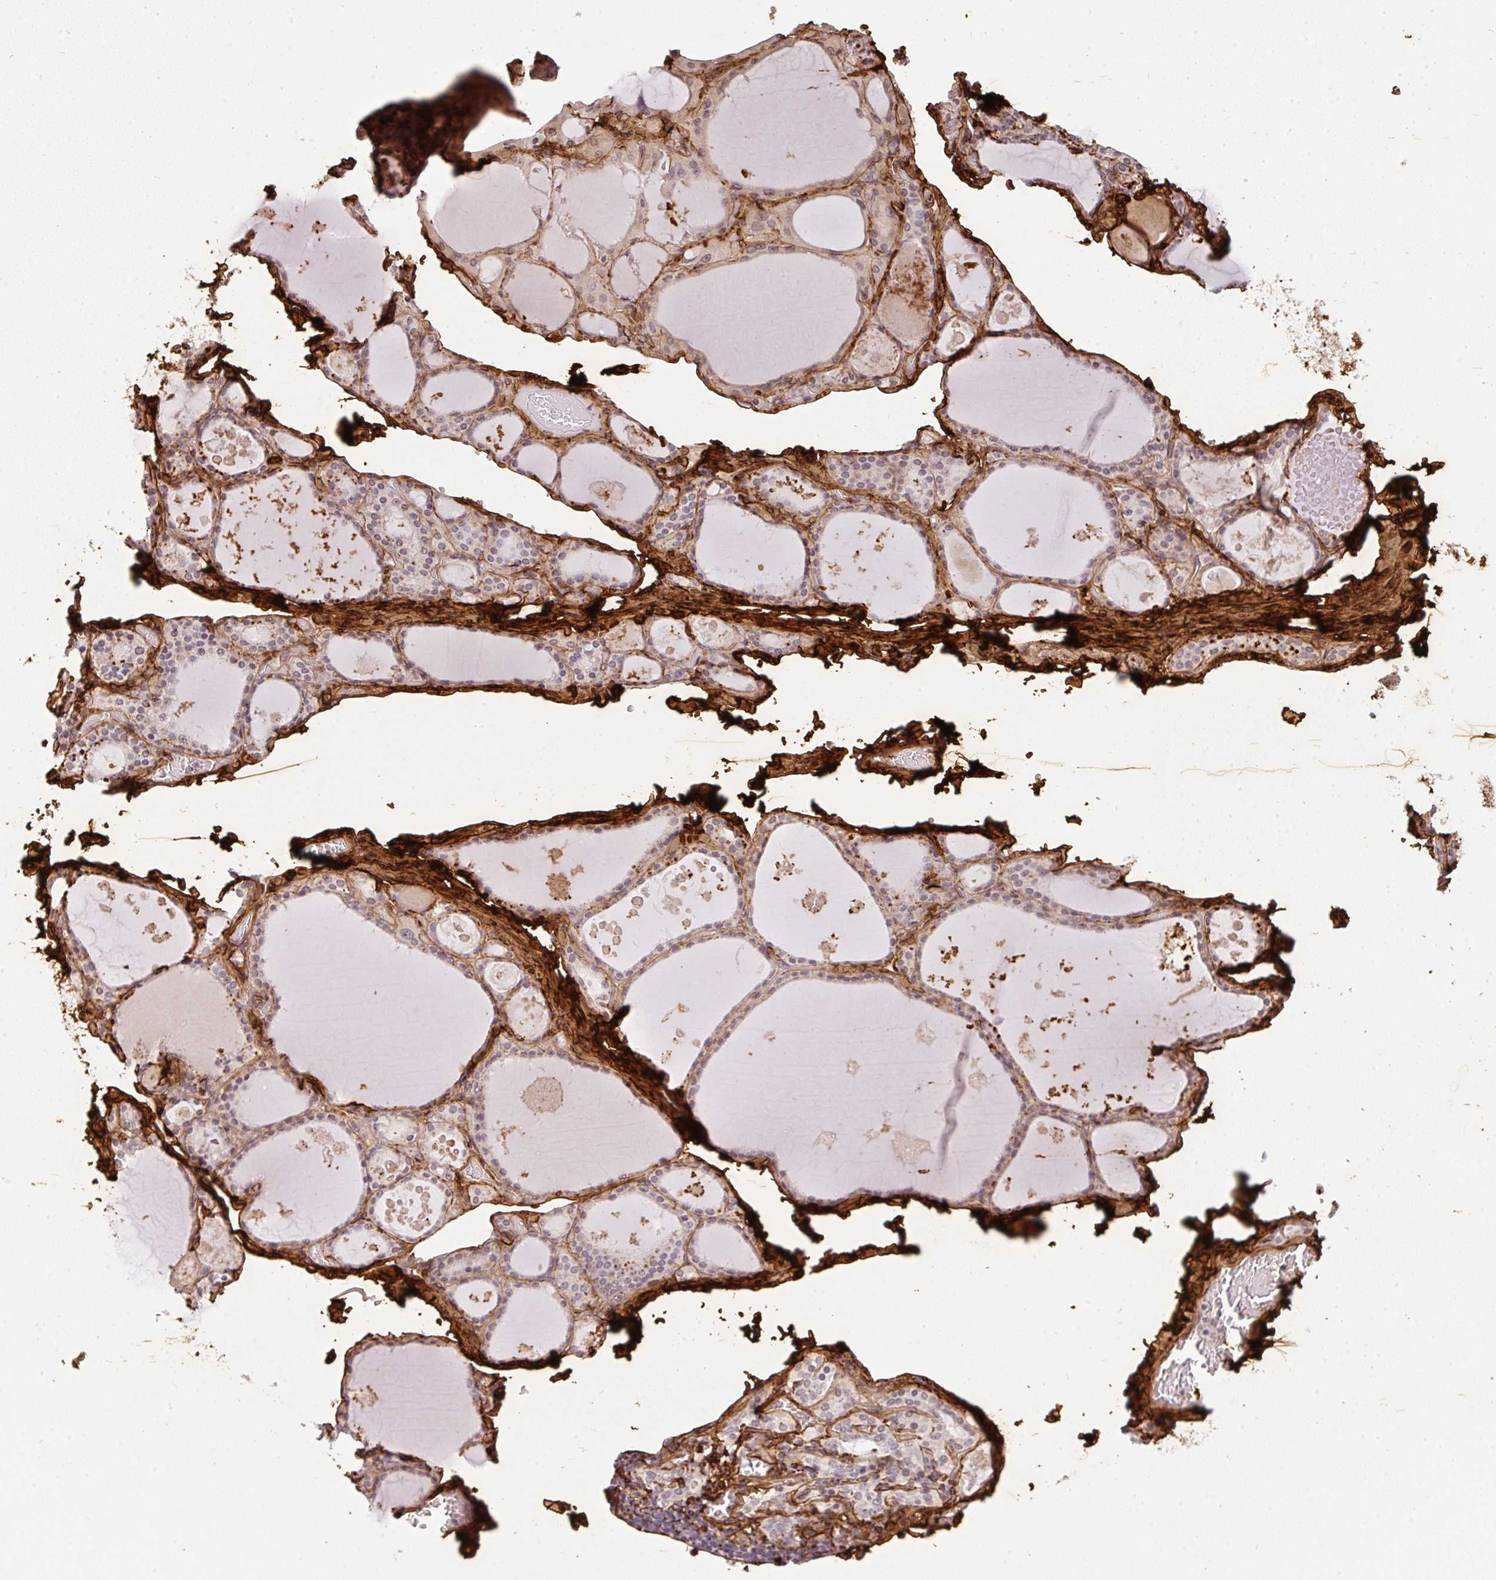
{"staining": {"intensity": "negative", "quantity": "none", "location": "none"}, "tissue": "thyroid gland", "cell_type": "Glandular cells", "image_type": "normal", "snomed": [{"axis": "morphology", "description": "Normal tissue, NOS"}, {"axis": "topography", "description": "Thyroid gland"}], "caption": "DAB (3,3'-diaminobenzidine) immunohistochemical staining of benign human thyroid gland shows no significant staining in glandular cells.", "gene": "COL3A1", "patient": {"sex": "male", "age": 56}}